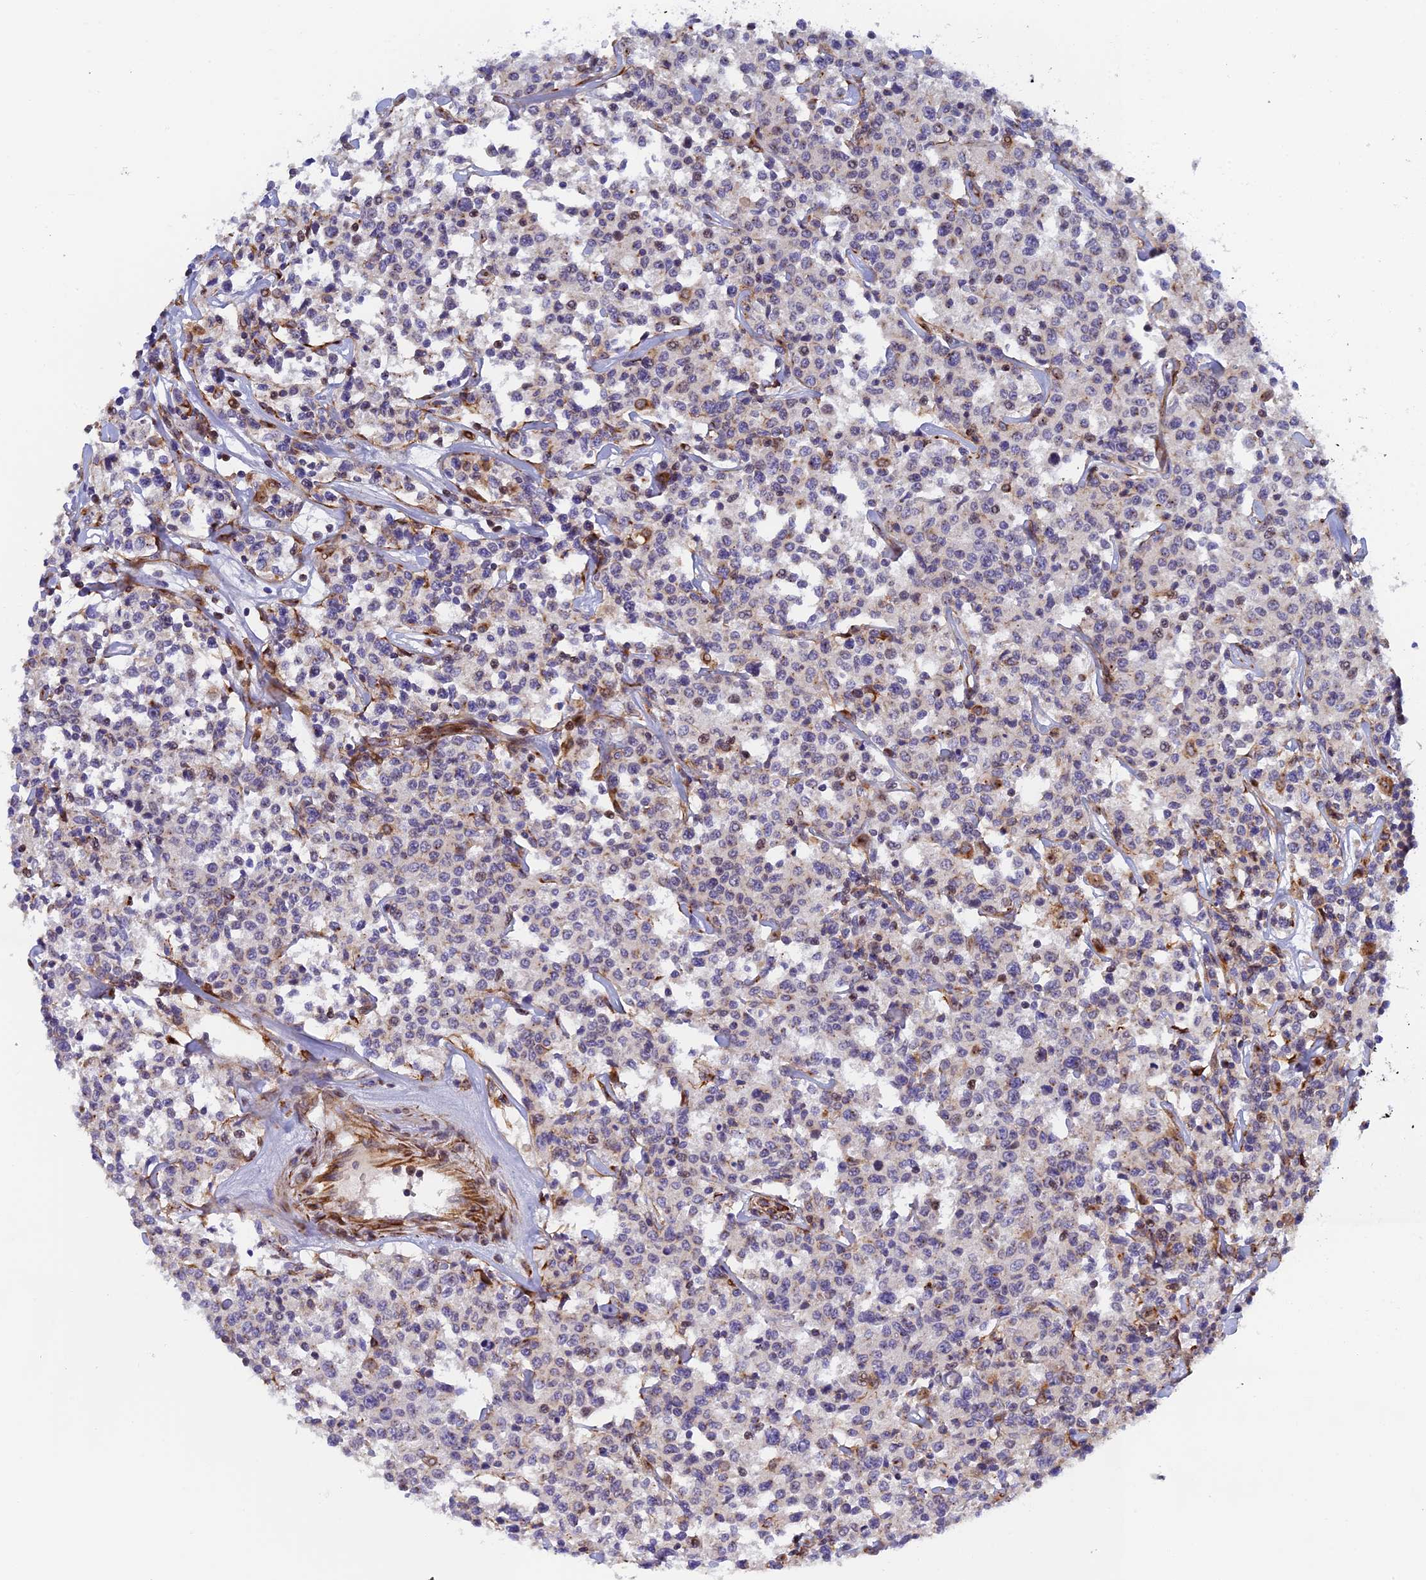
{"staining": {"intensity": "negative", "quantity": "none", "location": "none"}, "tissue": "lymphoma", "cell_type": "Tumor cells", "image_type": "cancer", "snomed": [{"axis": "morphology", "description": "Malignant lymphoma, non-Hodgkin's type, Low grade"}, {"axis": "topography", "description": "Small intestine"}], "caption": "Immunohistochemistry (IHC) of human lymphoma reveals no staining in tumor cells.", "gene": "PPP2R3C", "patient": {"sex": "female", "age": 59}}